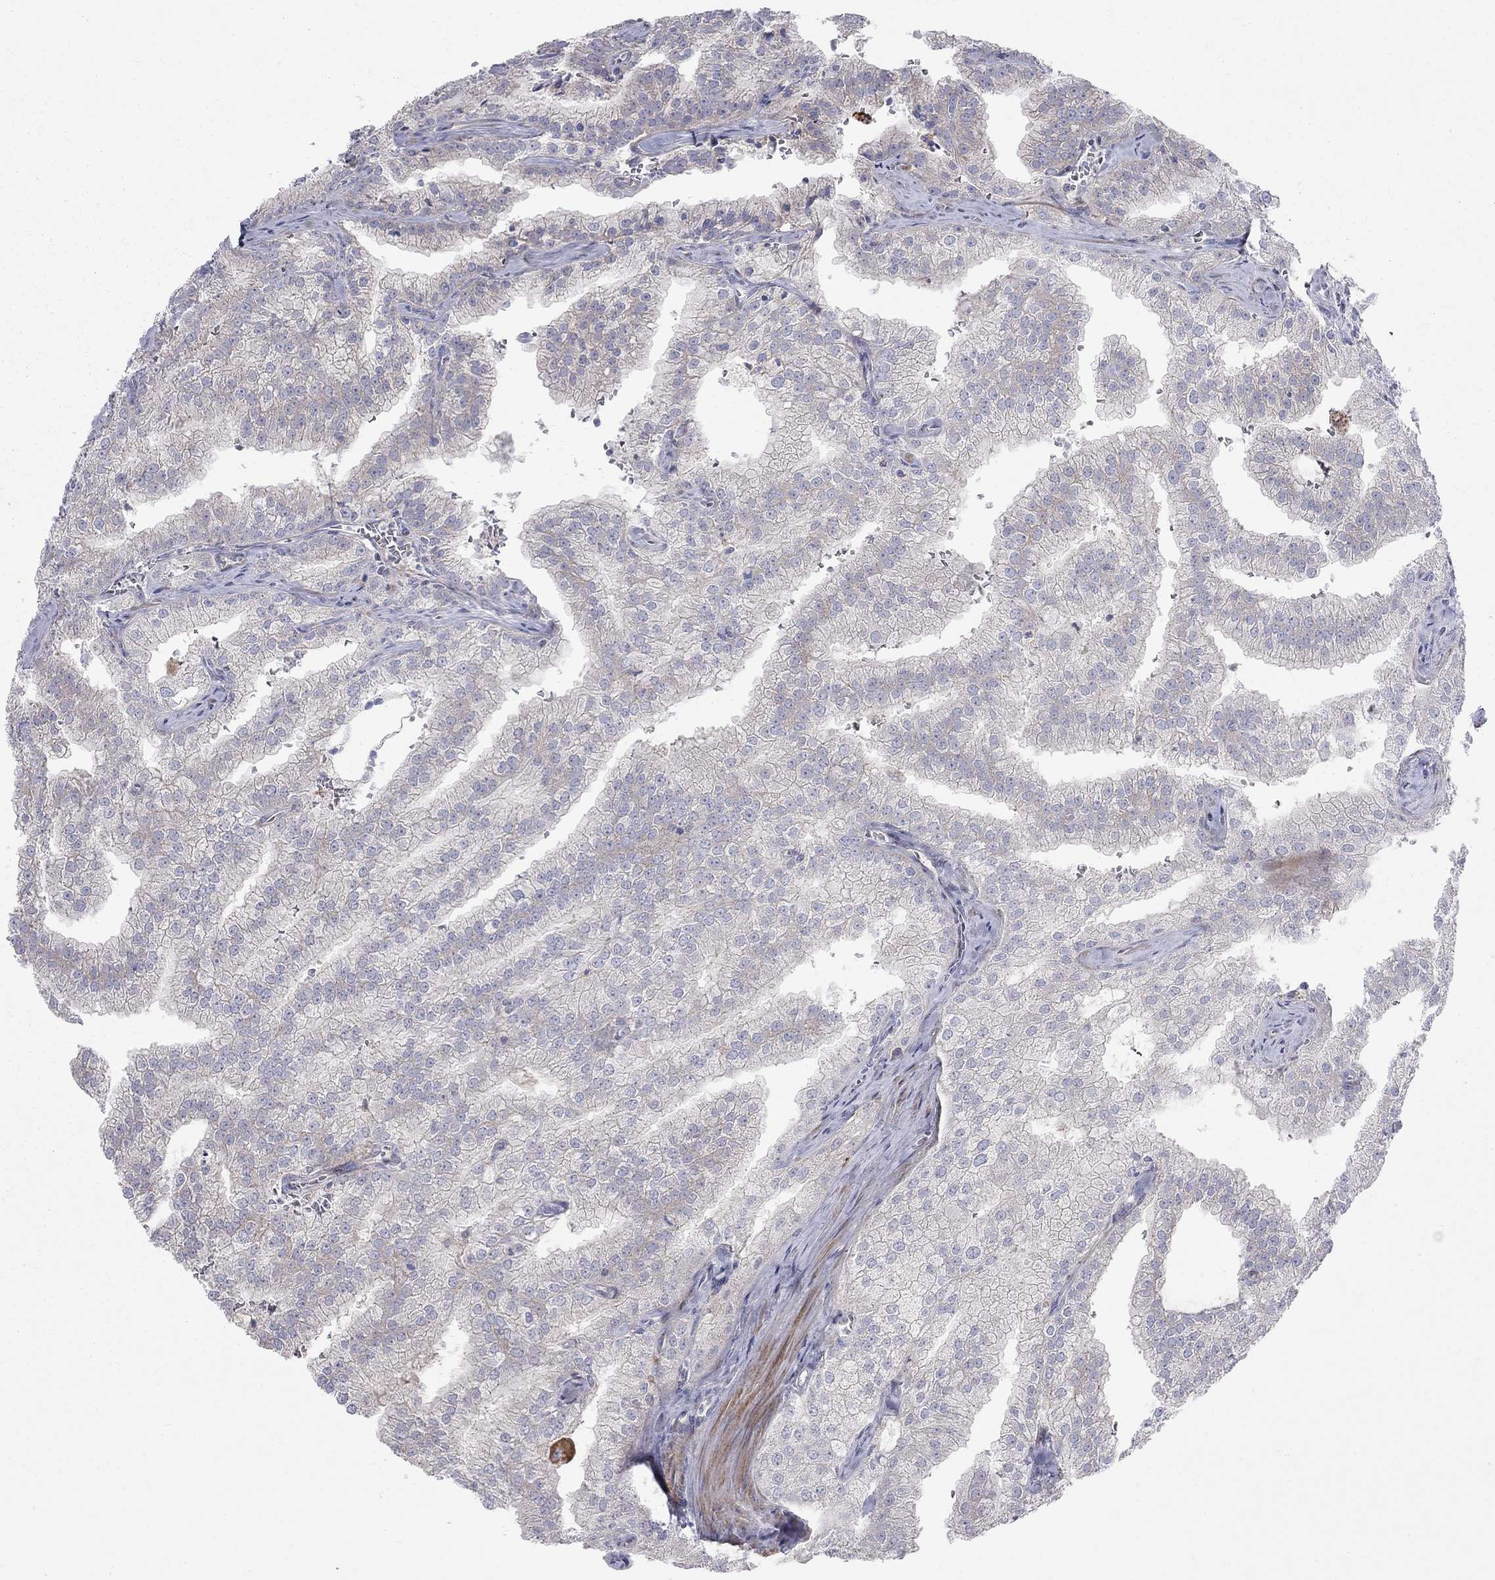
{"staining": {"intensity": "negative", "quantity": "none", "location": "none"}, "tissue": "prostate cancer", "cell_type": "Tumor cells", "image_type": "cancer", "snomed": [{"axis": "morphology", "description": "Adenocarcinoma, NOS"}, {"axis": "topography", "description": "Prostate"}], "caption": "Tumor cells show no significant protein expression in adenocarcinoma (prostate). (Immunohistochemistry, brightfield microscopy, high magnification).", "gene": "KANSL1L", "patient": {"sex": "male", "age": 70}}